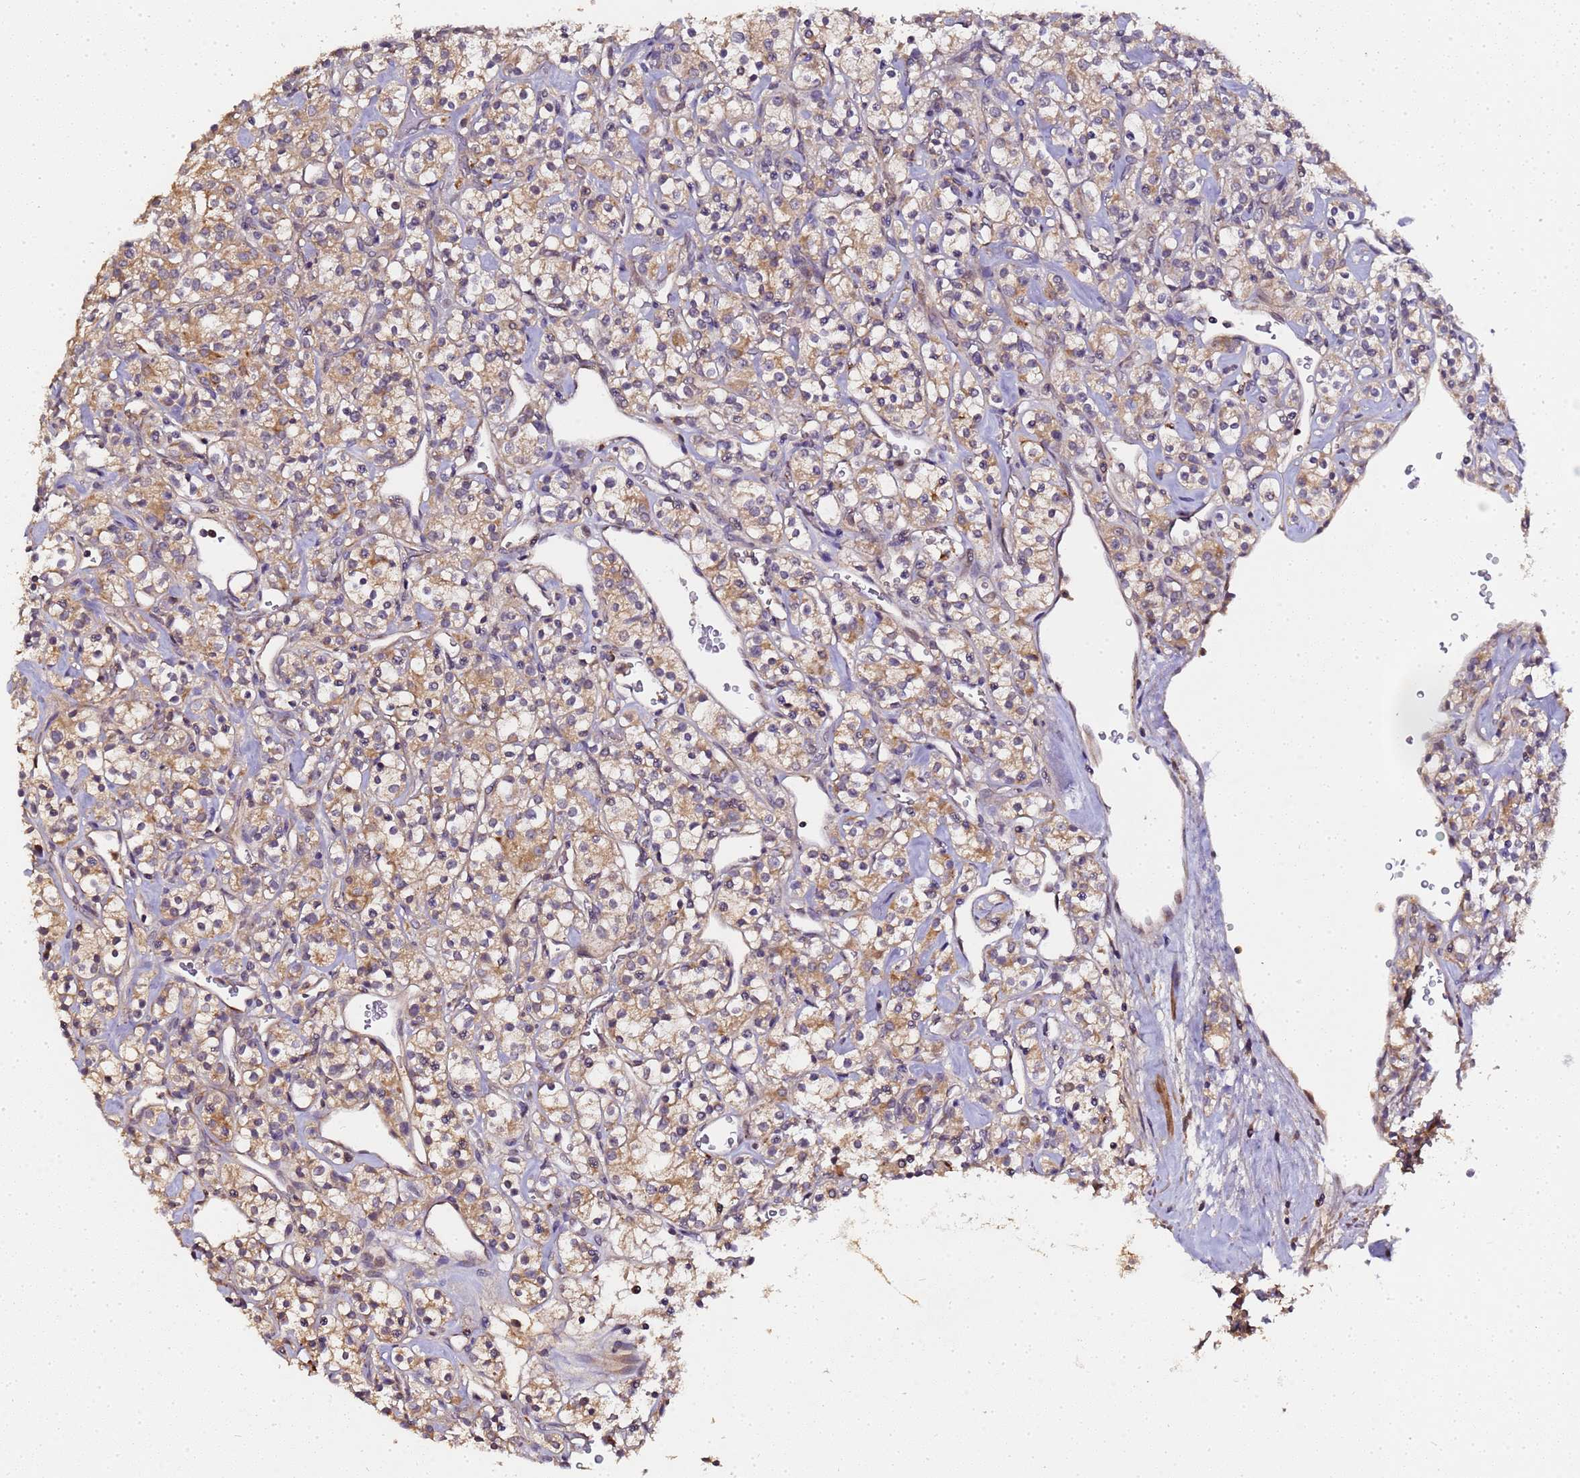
{"staining": {"intensity": "weak", "quantity": "25%-75%", "location": "cytoplasmic/membranous"}, "tissue": "renal cancer", "cell_type": "Tumor cells", "image_type": "cancer", "snomed": [{"axis": "morphology", "description": "Adenocarcinoma, NOS"}, {"axis": "topography", "description": "Kidney"}], "caption": "High-power microscopy captured an IHC histopathology image of renal adenocarcinoma, revealing weak cytoplasmic/membranous positivity in approximately 25%-75% of tumor cells.", "gene": "LGI4", "patient": {"sex": "male", "age": 77}}